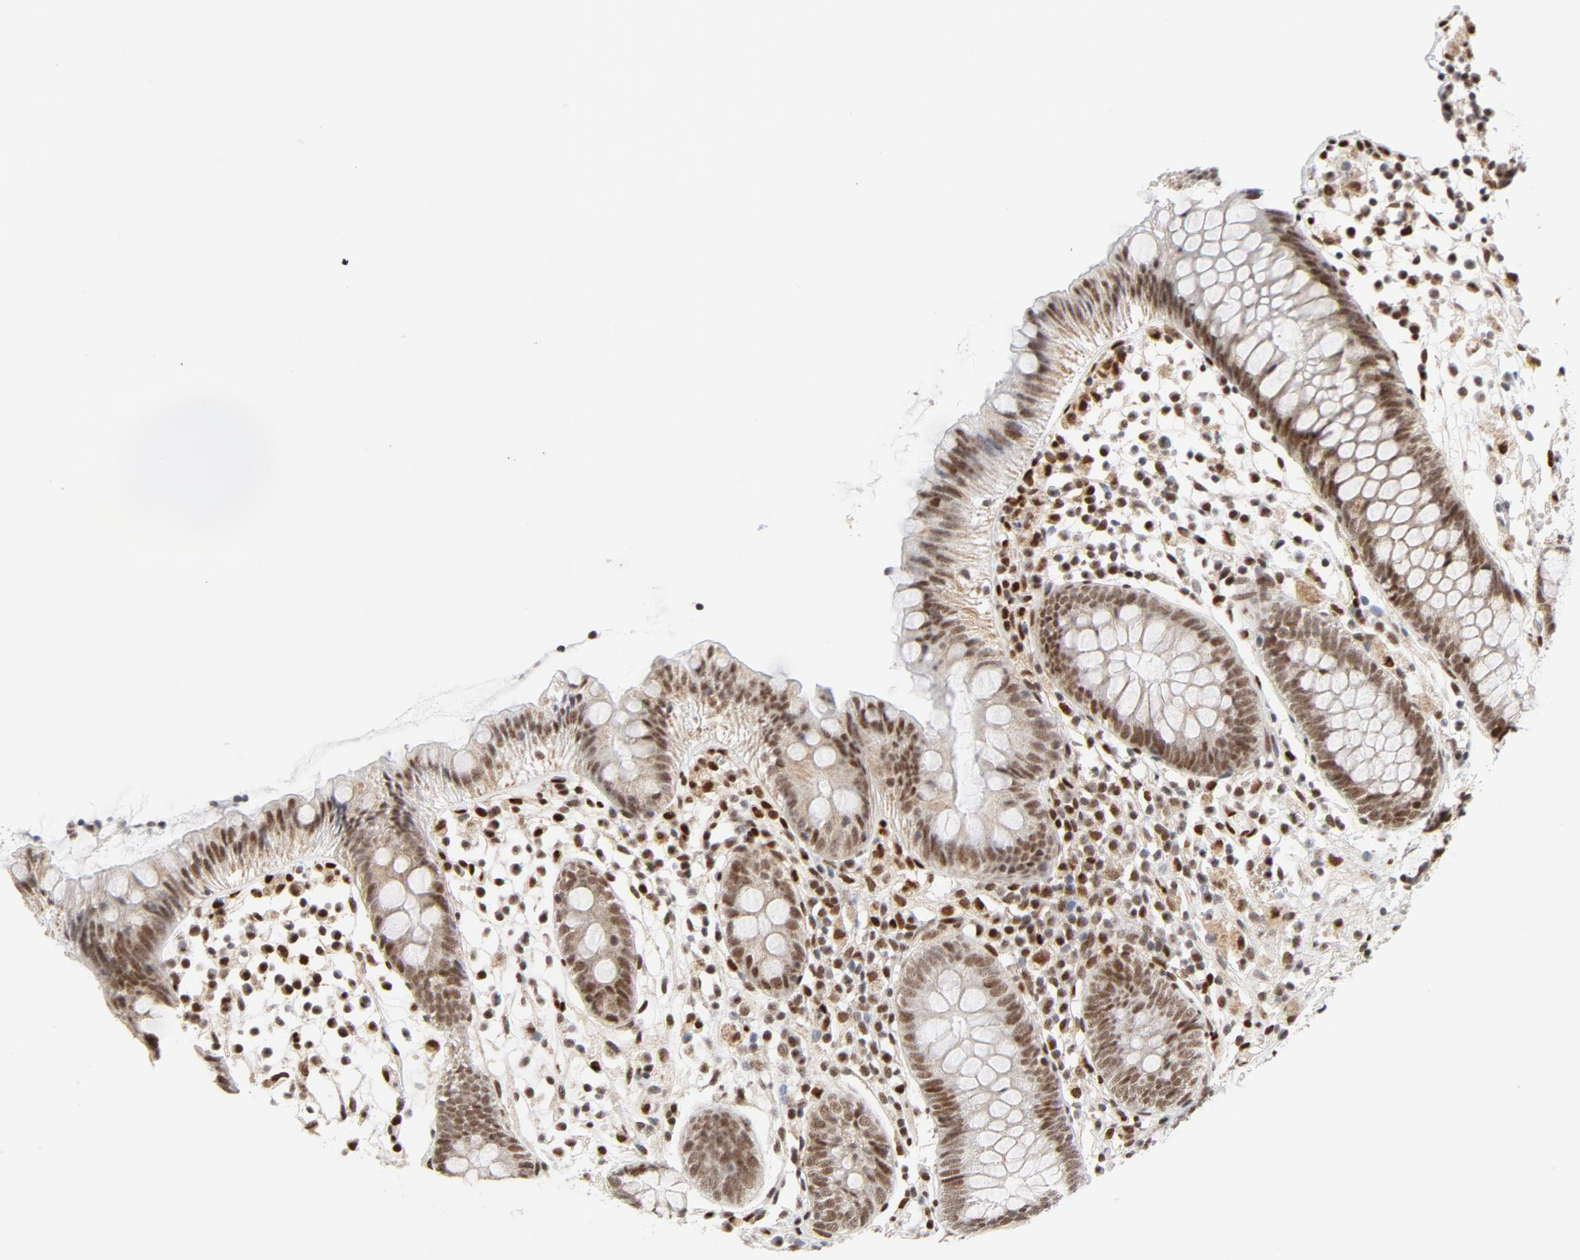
{"staining": {"intensity": "weak", "quantity": ">75%", "location": "nuclear"}, "tissue": "appendix", "cell_type": "Glandular cells", "image_type": "normal", "snomed": [{"axis": "morphology", "description": "Normal tissue, NOS"}, {"axis": "topography", "description": "Appendix"}], "caption": "This micrograph displays IHC staining of benign human appendix, with low weak nuclear staining in about >75% of glandular cells.", "gene": "MEF2A", "patient": {"sex": "male", "age": 38}}